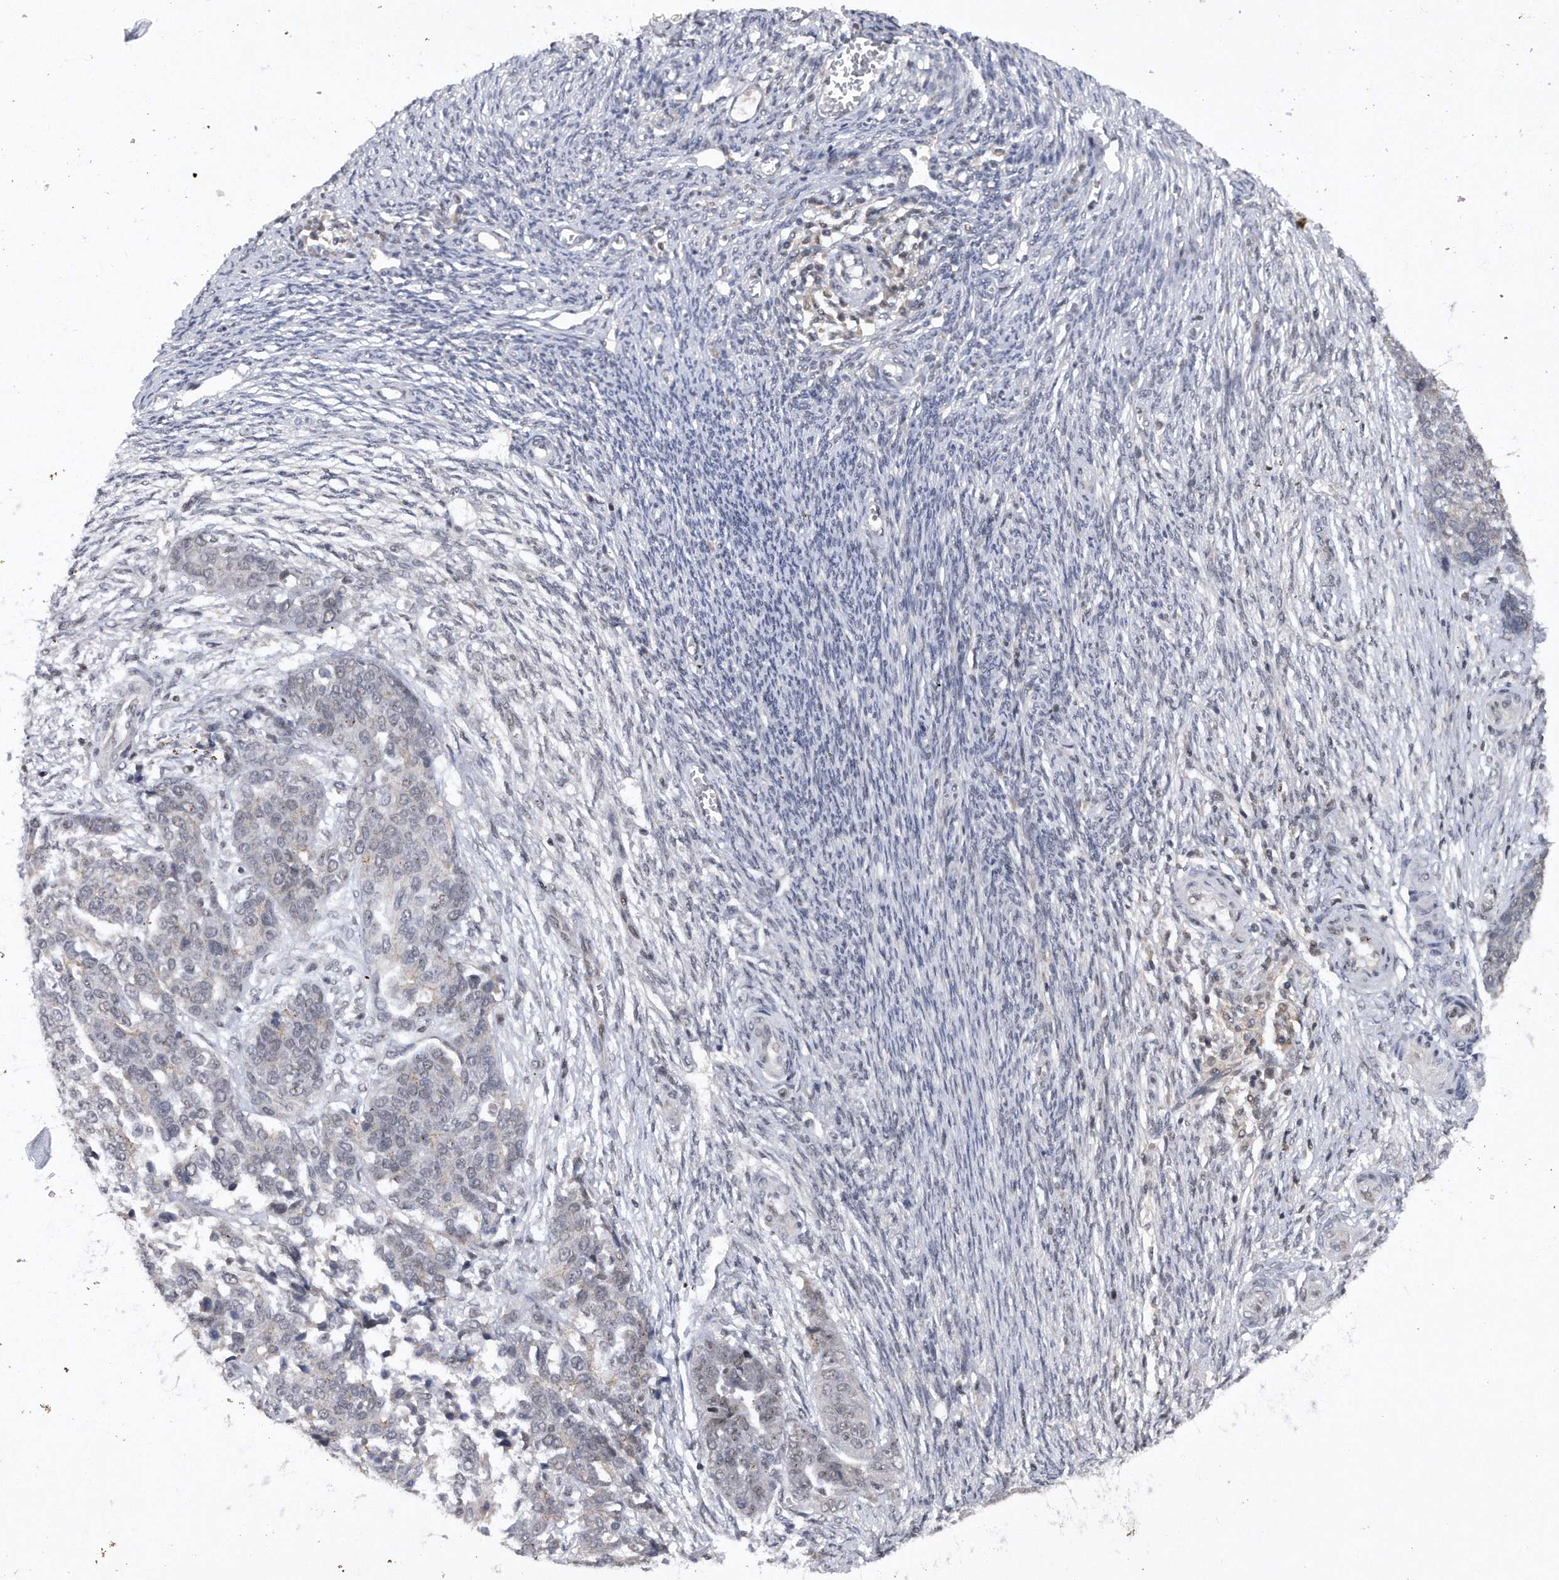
{"staining": {"intensity": "negative", "quantity": "none", "location": "none"}, "tissue": "ovarian cancer", "cell_type": "Tumor cells", "image_type": "cancer", "snomed": [{"axis": "morphology", "description": "Cystadenocarcinoma, serous, NOS"}, {"axis": "topography", "description": "Ovary"}], "caption": "High magnification brightfield microscopy of ovarian cancer (serous cystadenocarcinoma) stained with DAB (brown) and counterstained with hematoxylin (blue): tumor cells show no significant expression. The staining is performed using DAB (3,3'-diaminobenzidine) brown chromogen with nuclei counter-stained in using hematoxylin.", "gene": "VIRMA", "patient": {"sex": "female", "age": 44}}